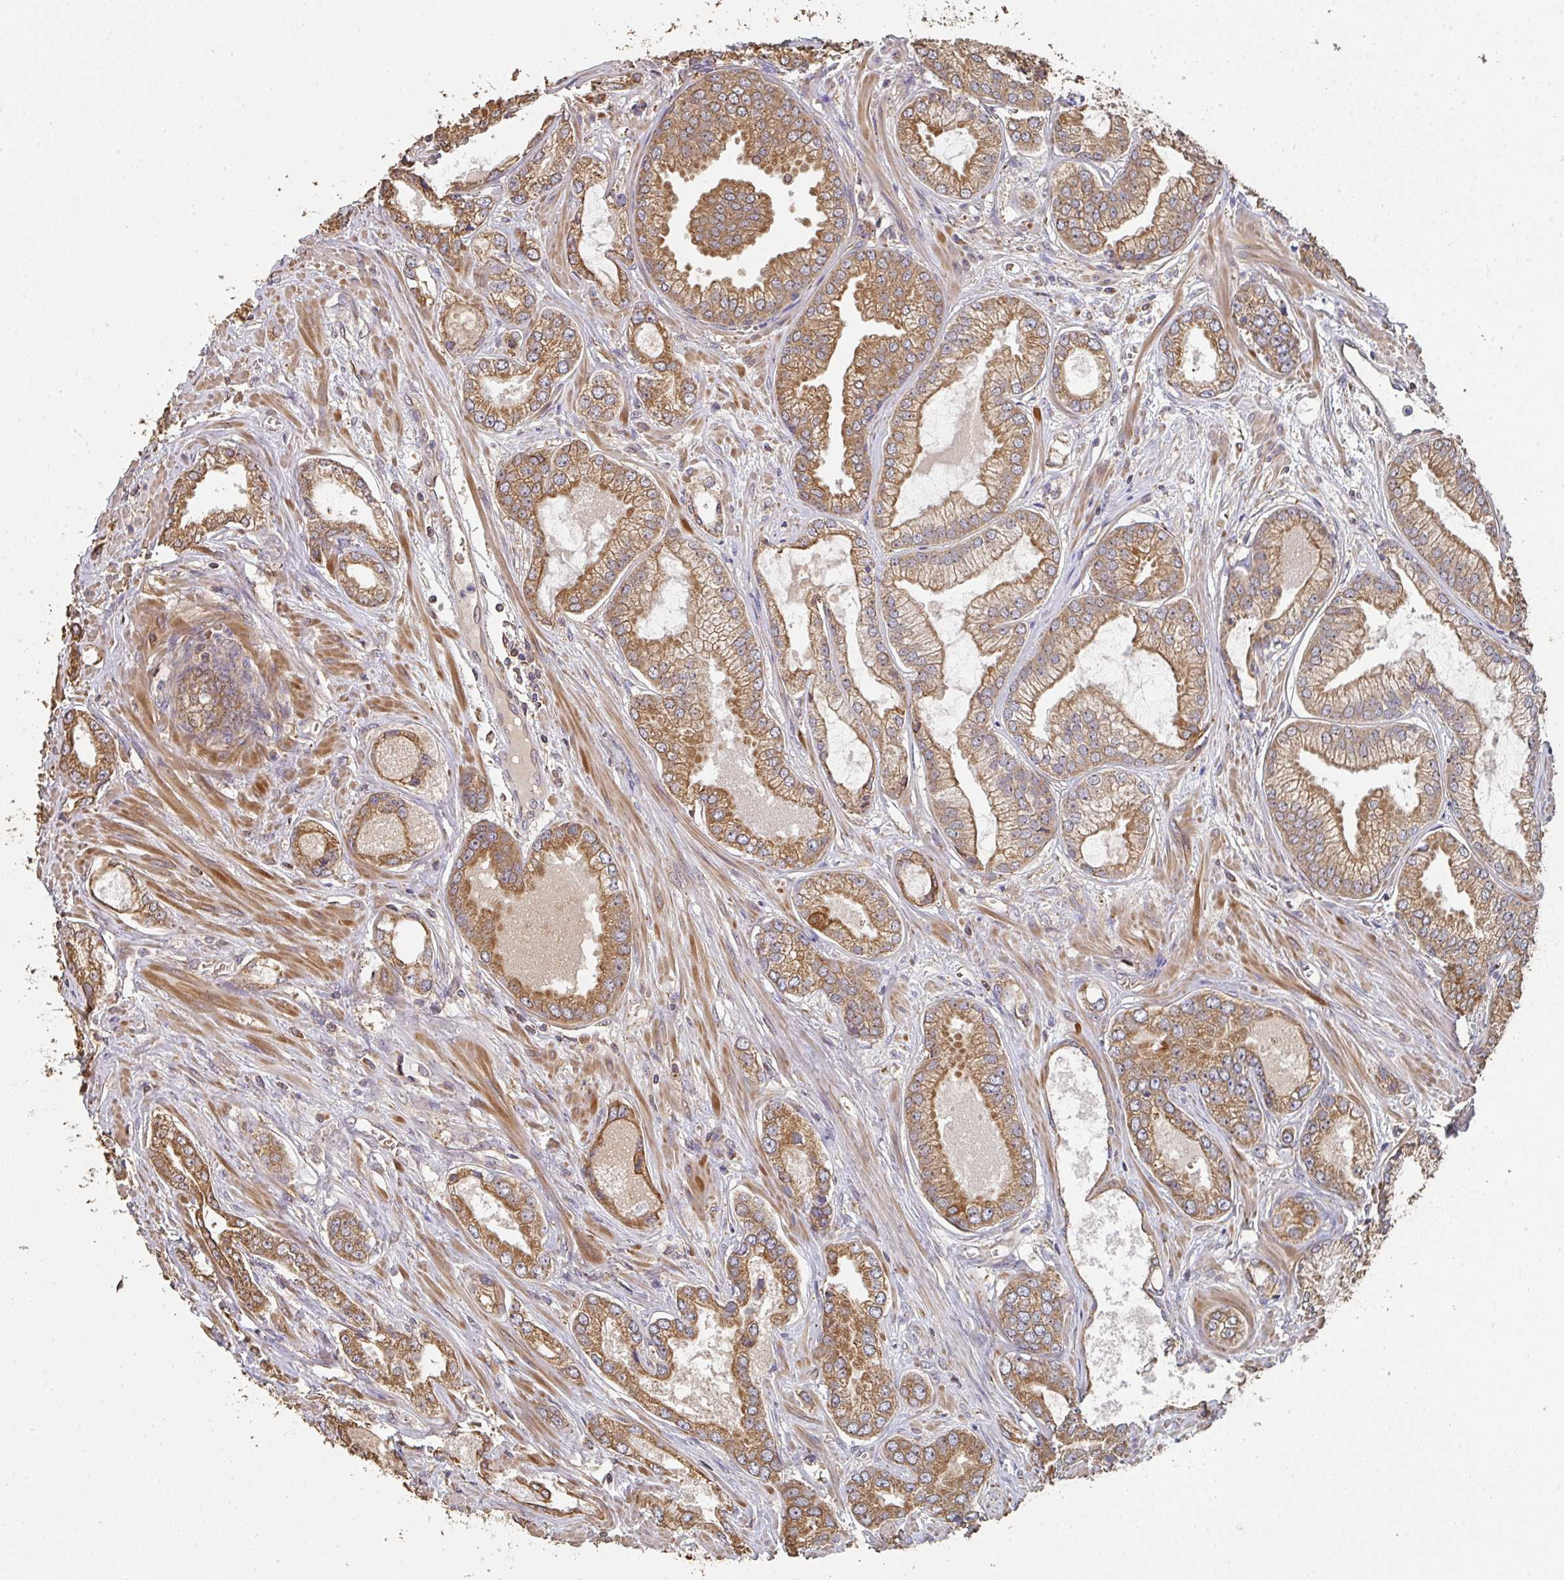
{"staining": {"intensity": "moderate", "quantity": ">75%", "location": "cytoplasmic/membranous"}, "tissue": "prostate cancer", "cell_type": "Tumor cells", "image_type": "cancer", "snomed": [{"axis": "morphology", "description": "Adenocarcinoma, Medium grade"}, {"axis": "topography", "description": "Prostate"}], "caption": "A high-resolution micrograph shows immunohistochemistry staining of medium-grade adenocarcinoma (prostate), which demonstrates moderate cytoplasmic/membranous expression in about >75% of tumor cells.", "gene": "POLG", "patient": {"sex": "male", "age": 57}}